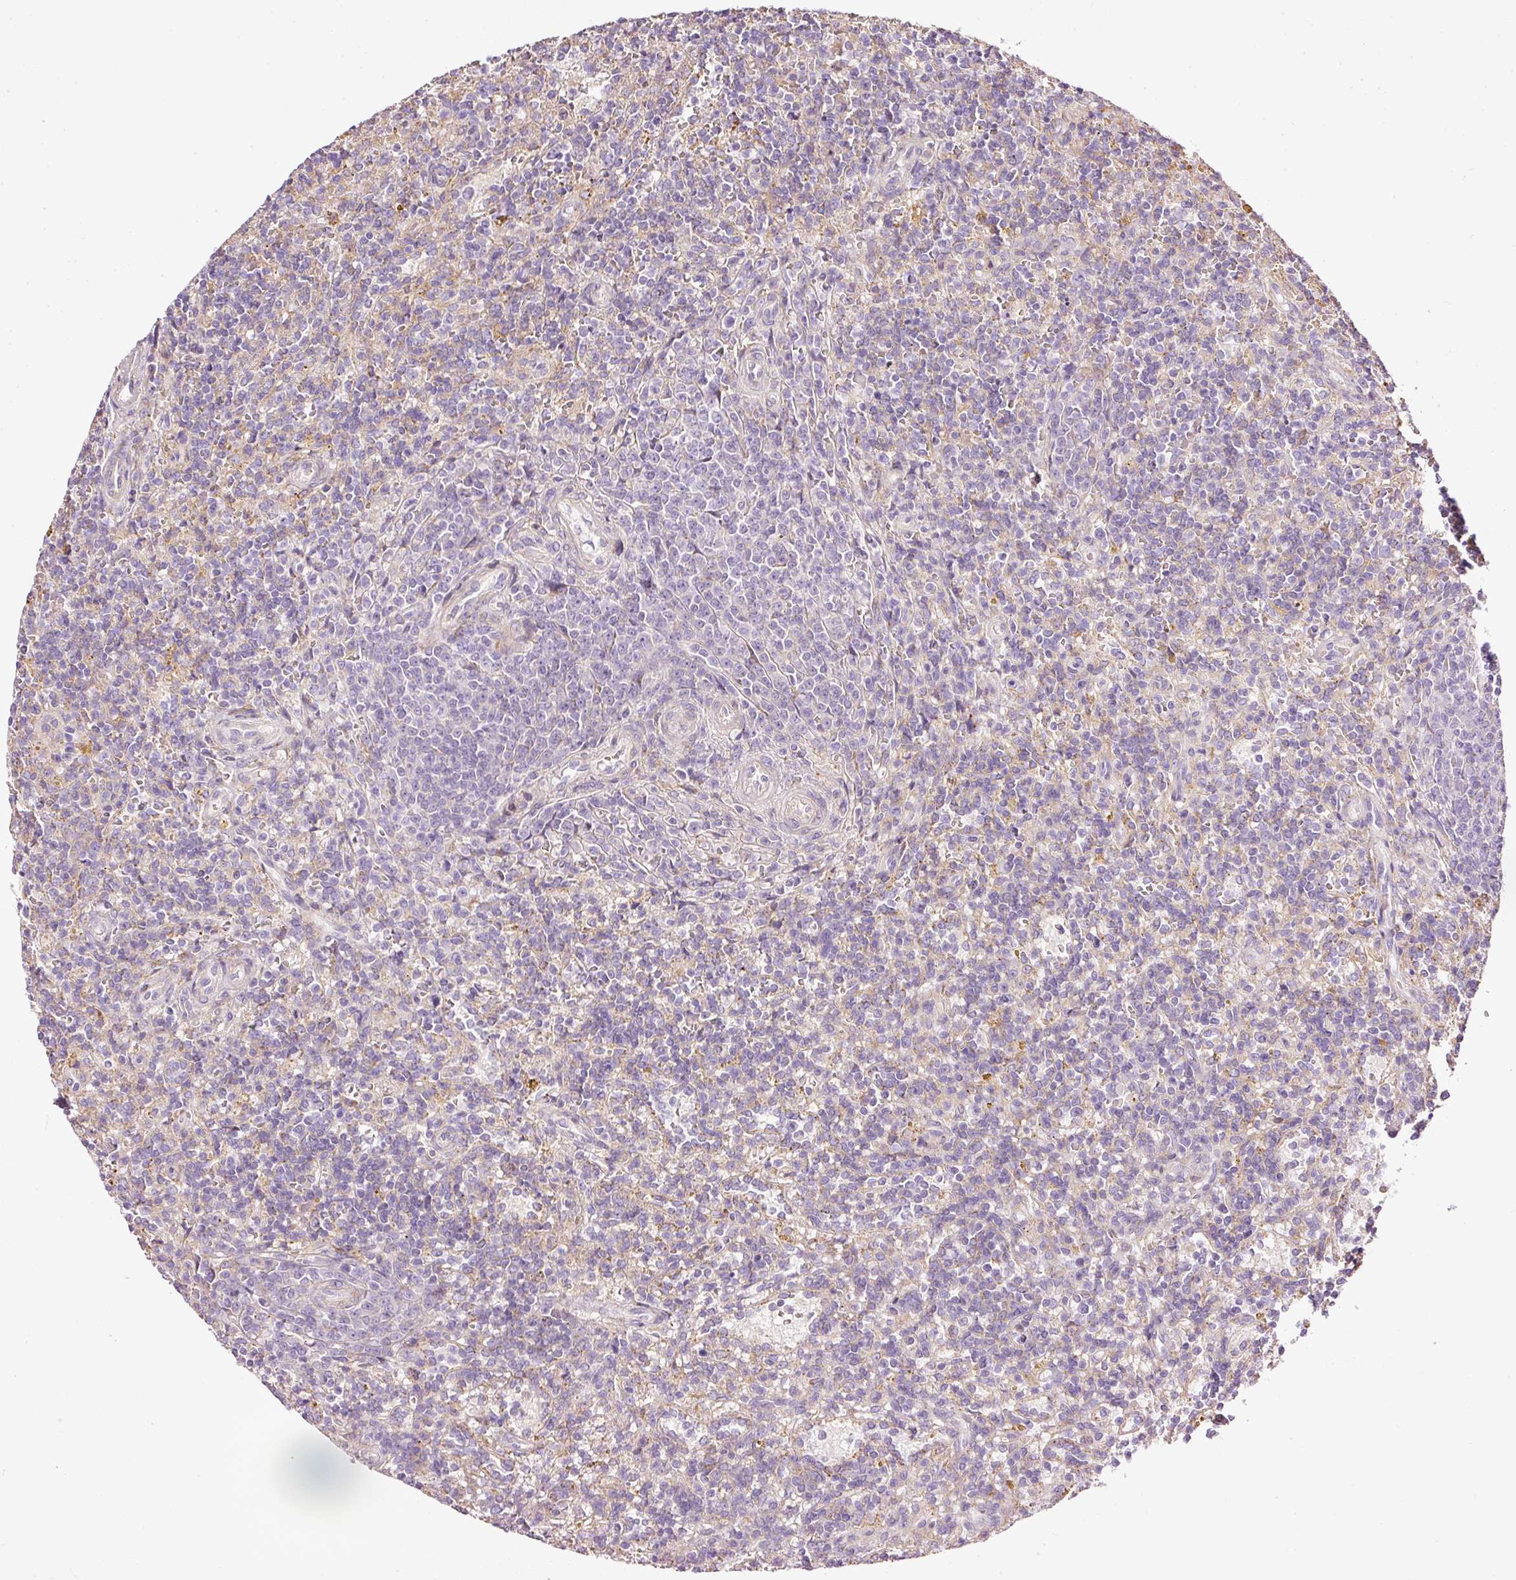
{"staining": {"intensity": "negative", "quantity": "none", "location": "none"}, "tissue": "lymphoma", "cell_type": "Tumor cells", "image_type": "cancer", "snomed": [{"axis": "morphology", "description": "Malignant lymphoma, non-Hodgkin's type, Low grade"}, {"axis": "topography", "description": "Spleen"}], "caption": "The histopathology image exhibits no staining of tumor cells in malignant lymphoma, non-Hodgkin's type (low-grade).", "gene": "PAQR9", "patient": {"sex": "male", "age": 67}}